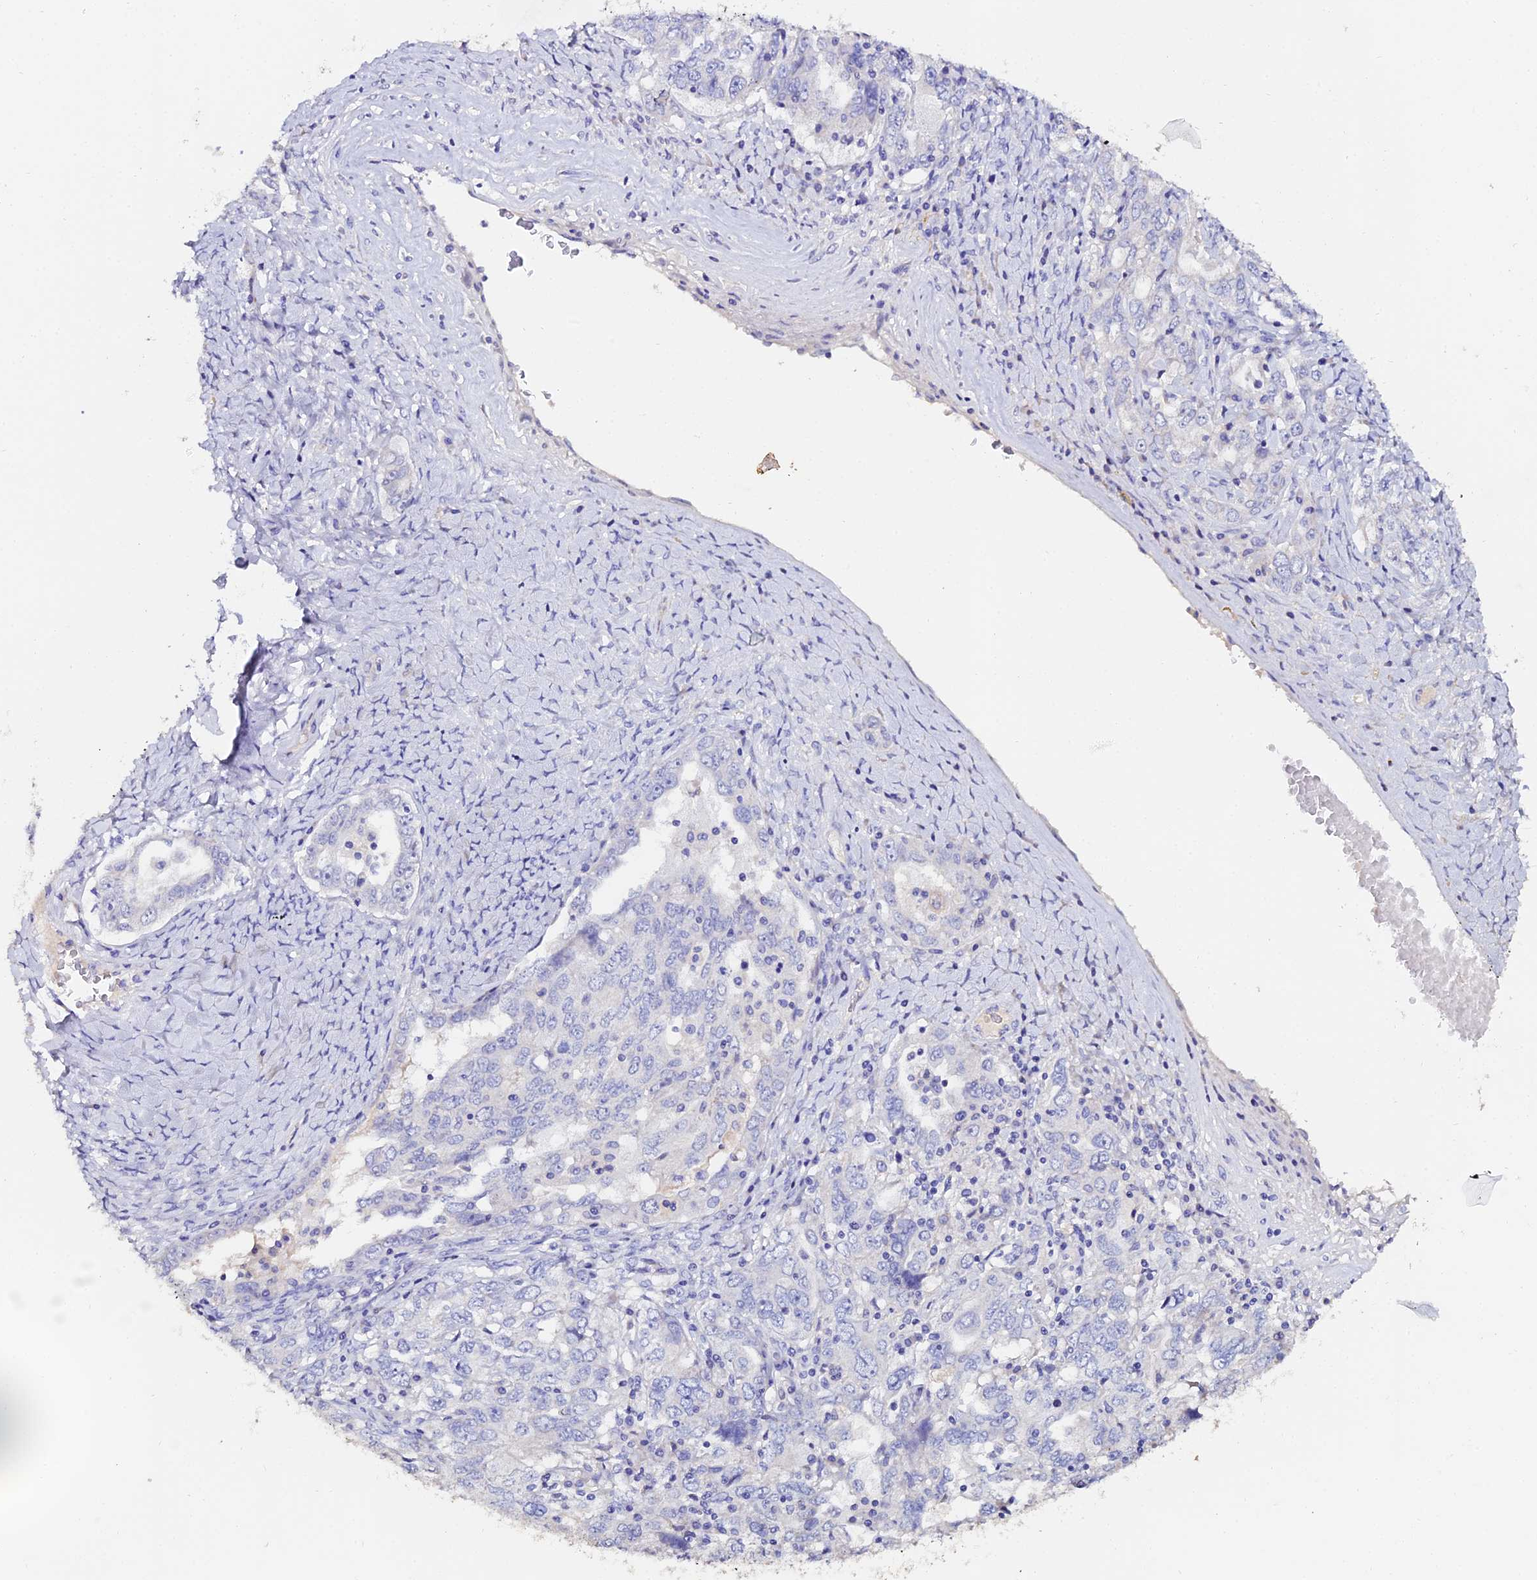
{"staining": {"intensity": "negative", "quantity": "none", "location": "none"}, "tissue": "ovarian cancer", "cell_type": "Tumor cells", "image_type": "cancer", "snomed": [{"axis": "morphology", "description": "Carcinoma, endometroid"}, {"axis": "topography", "description": "Ovary"}], "caption": "DAB immunohistochemical staining of ovarian cancer (endometroid carcinoma) reveals no significant expression in tumor cells.", "gene": "ESRRG", "patient": {"sex": "female", "age": 62}}